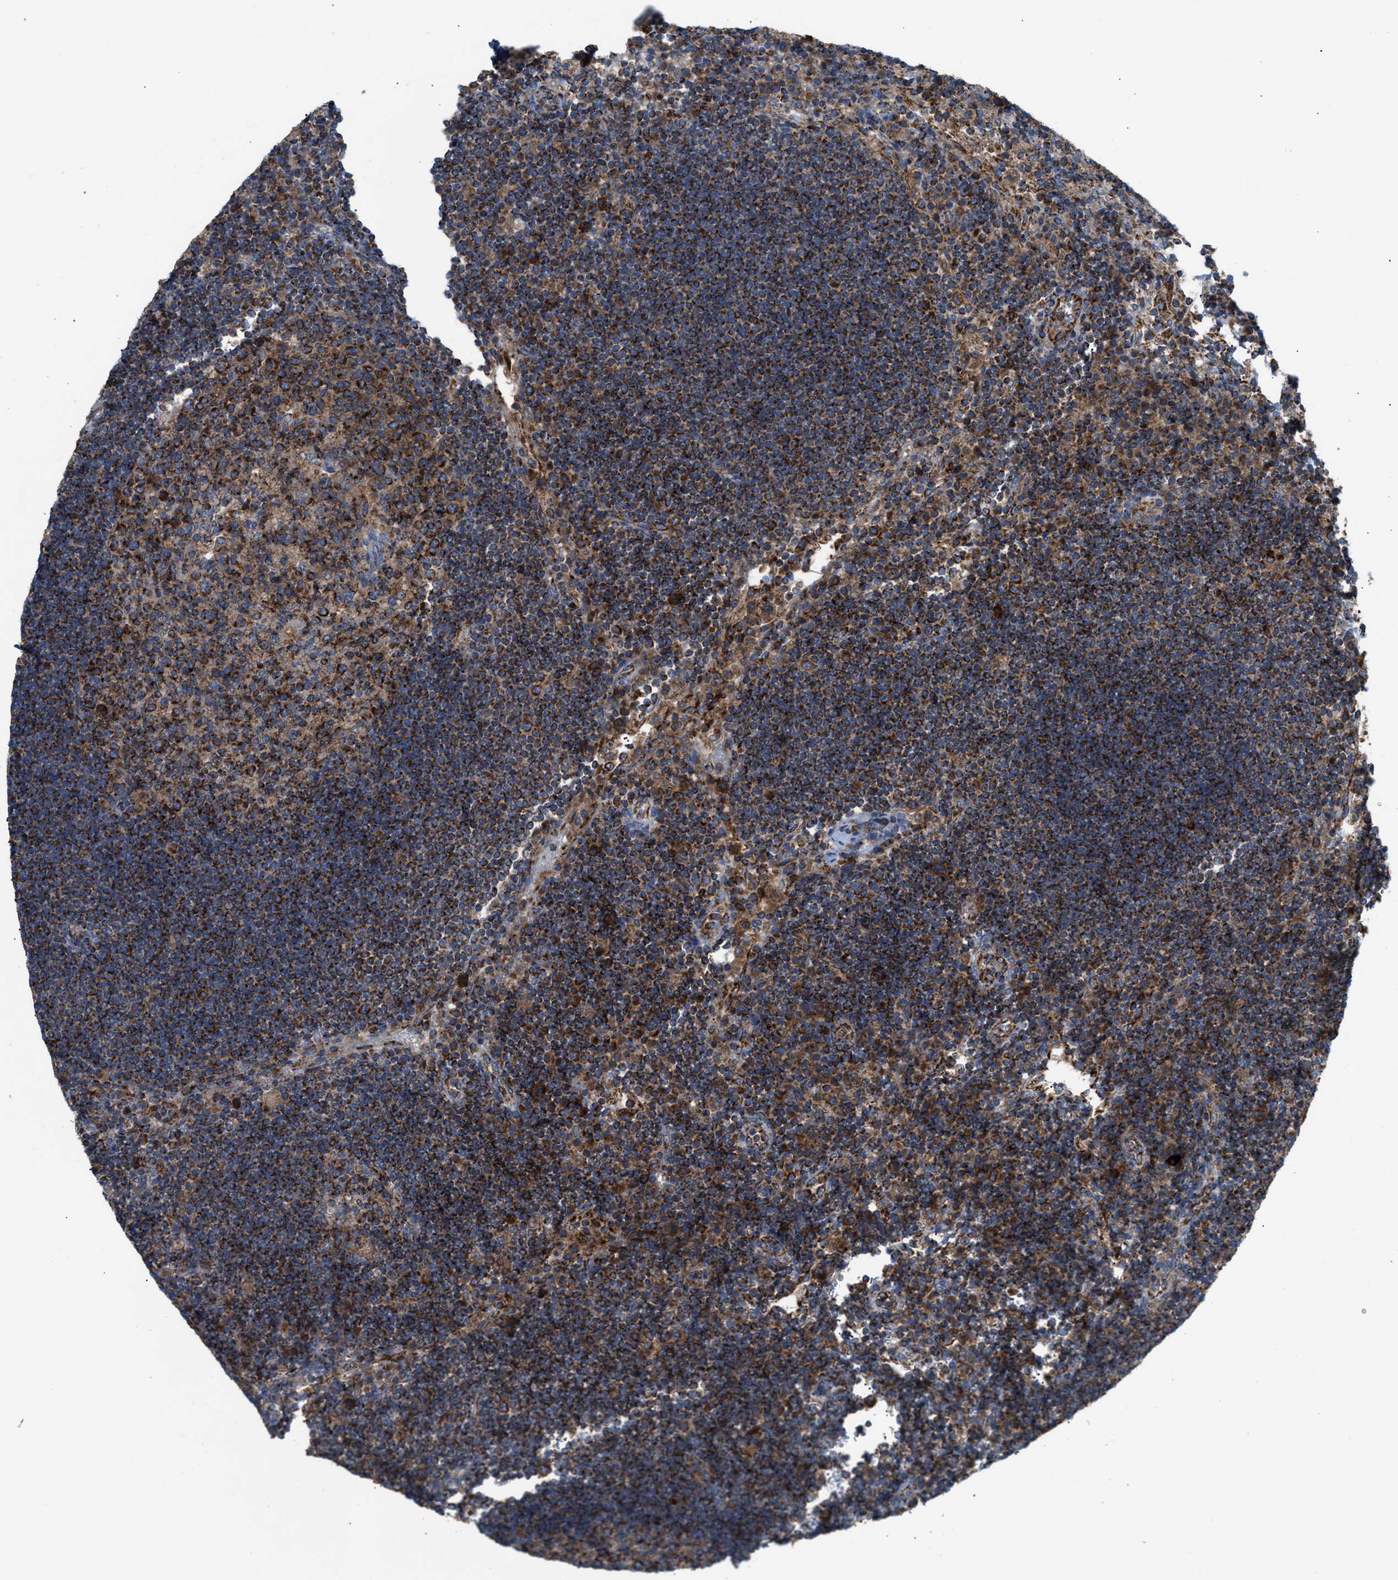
{"staining": {"intensity": "strong", "quantity": ">75%", "location": "cytoplasmic/membranous"}, "tissue": "lymph node", "cell_type": "Germinal center cells", "image_type": "normal", "snomed": [{"axis": "morphology", "description": "Normal tissue, NOS"}, {"axis": "topography", "description": "Lymph node"}], "caption": "Immunohistochemistry of unremarkable human lymph node demonstrates high levels of strong cytoplasmic/membranous expression in approximately >75% of germinal center cells.", "gene": "TBC1D15", "patient": {"sex": "female", "age": 53}}